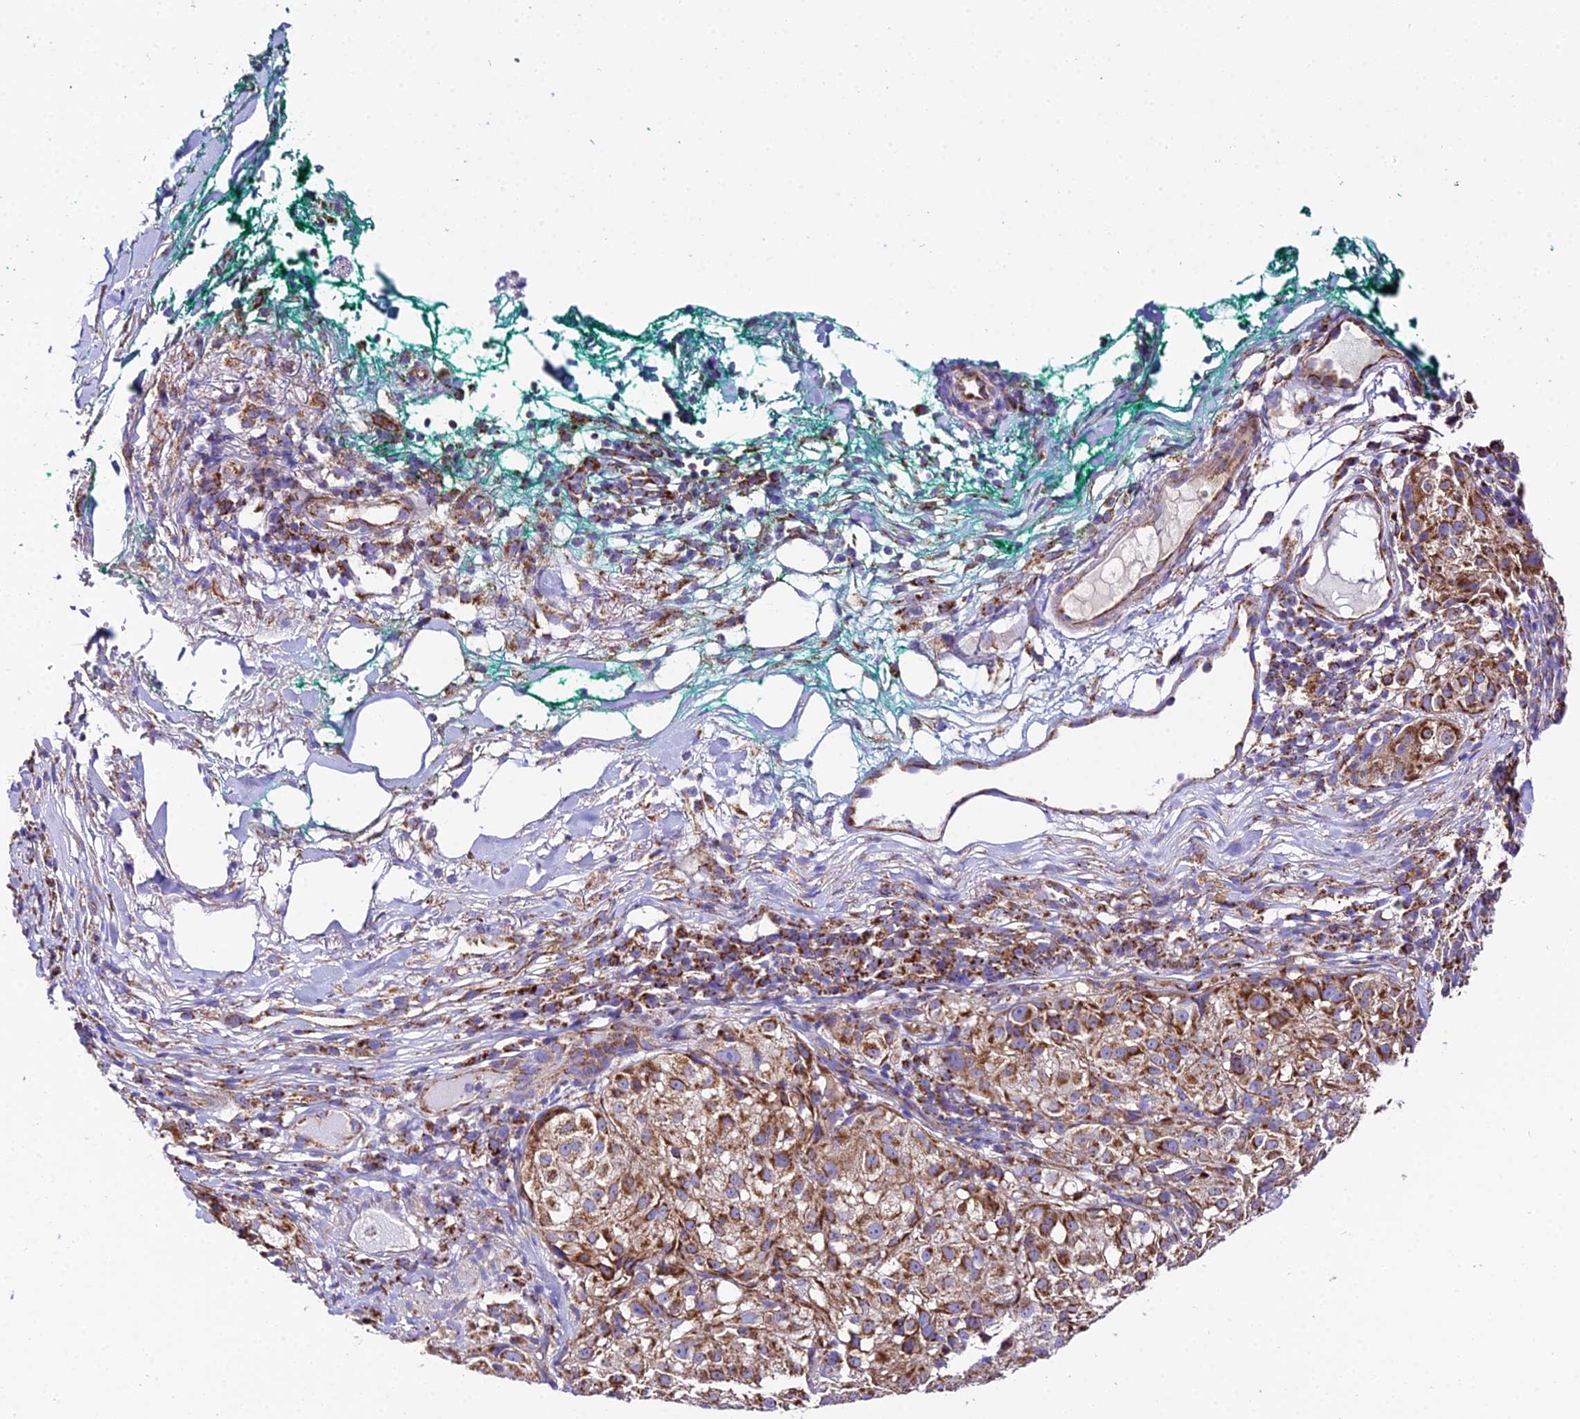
{"staining": {"intensity": "moderate", "quantity": ">75%", "location": "cytoplasmic/membranous"}, "tissue": "melanoma", "cell_type": "Tumor cells", "image_type": "cancer", "snomed": [{"axis": "morphology", "description": "Necrosis, NOS"}, {"axis": "morphology", "description": "Malignant melanoma, NOS"}, {"axis": "topography", "description": "Skin"}], "caption": "Human malignant melanoma stained for a protein (brown) shows moderate cytoplasmic/membranous positive expression in about >75% of tumor cells.", "gene": "OCIAD1", "patient": {"sex": "female", "age": 87}}